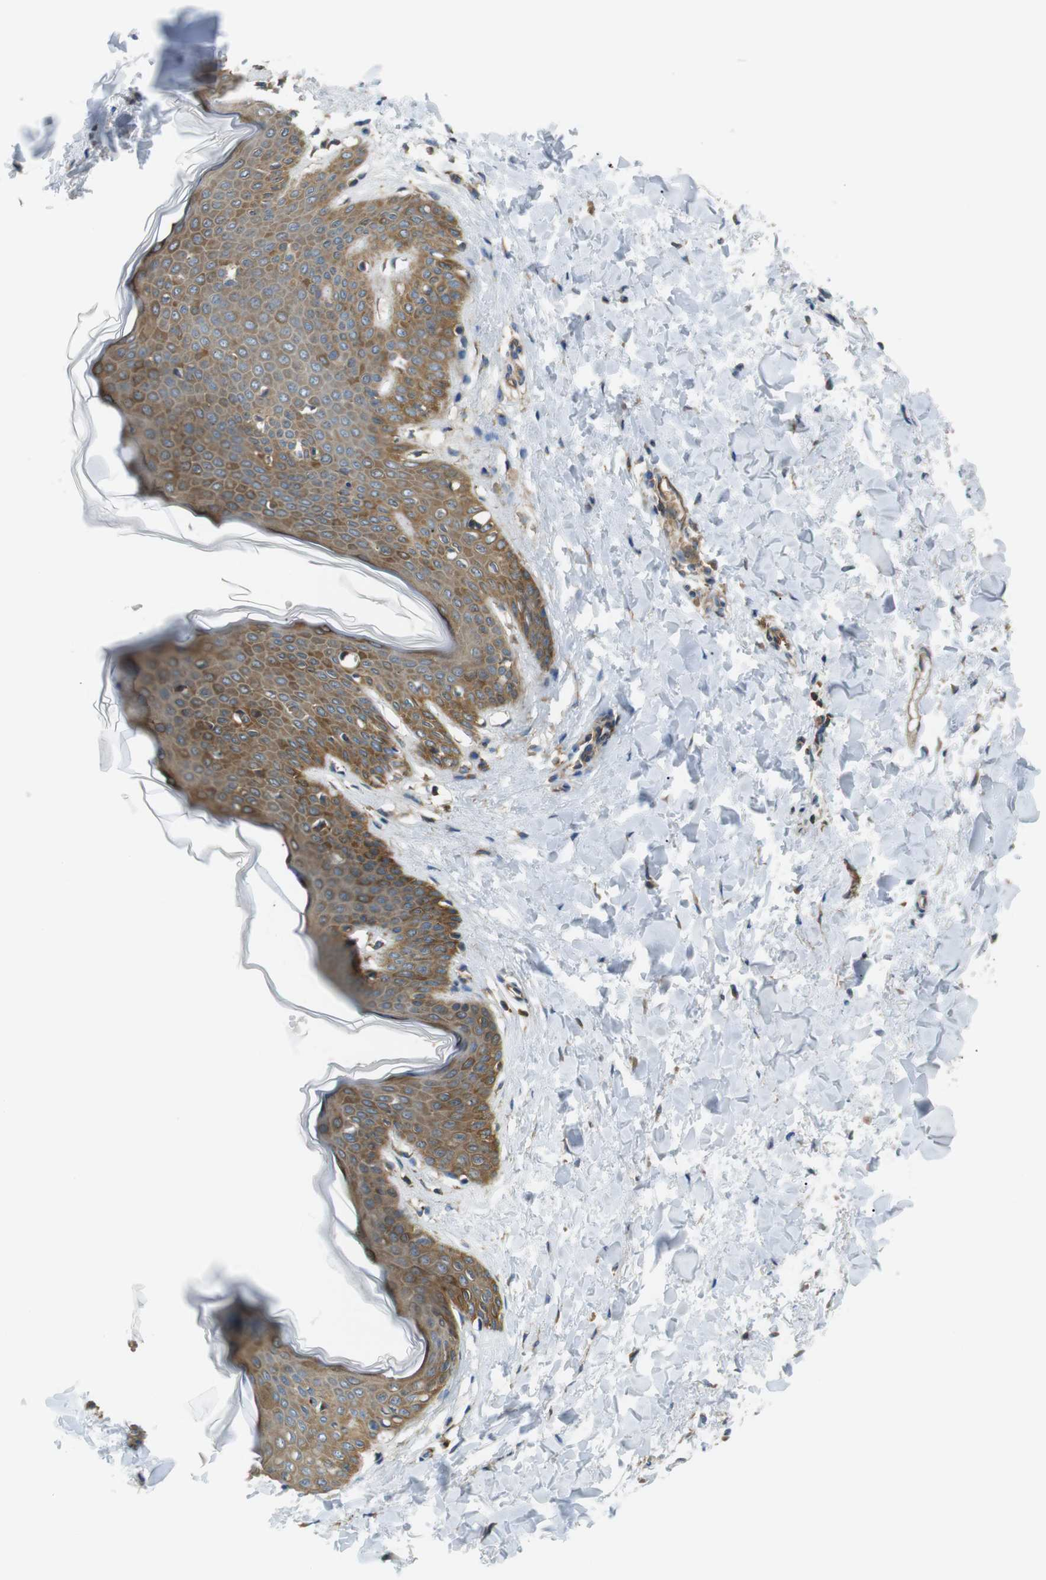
{"staining": {"intensity": "strong", "quantity": ">75%", "location": "cytoplasmic/membranous"}, "tissue": "skin", "cell_type": "Fibroblasts", "image_type": "normal", "snomed": [{"axis": "morphology", "description": "Normal tissue, NOS"}, {"axis": "topography", "description": "Skin"}], "caption": "Unremarkable skin demonstrates strong cytoplasmic/membranous staining in about >75% of fibroblasts (DAB (3,3'-diaminobenzidine) IHC, brown staining for protein, blue staining for nuclei)..", "gene": "TSC1", "patient": {"sex": "female", "age": 17}}